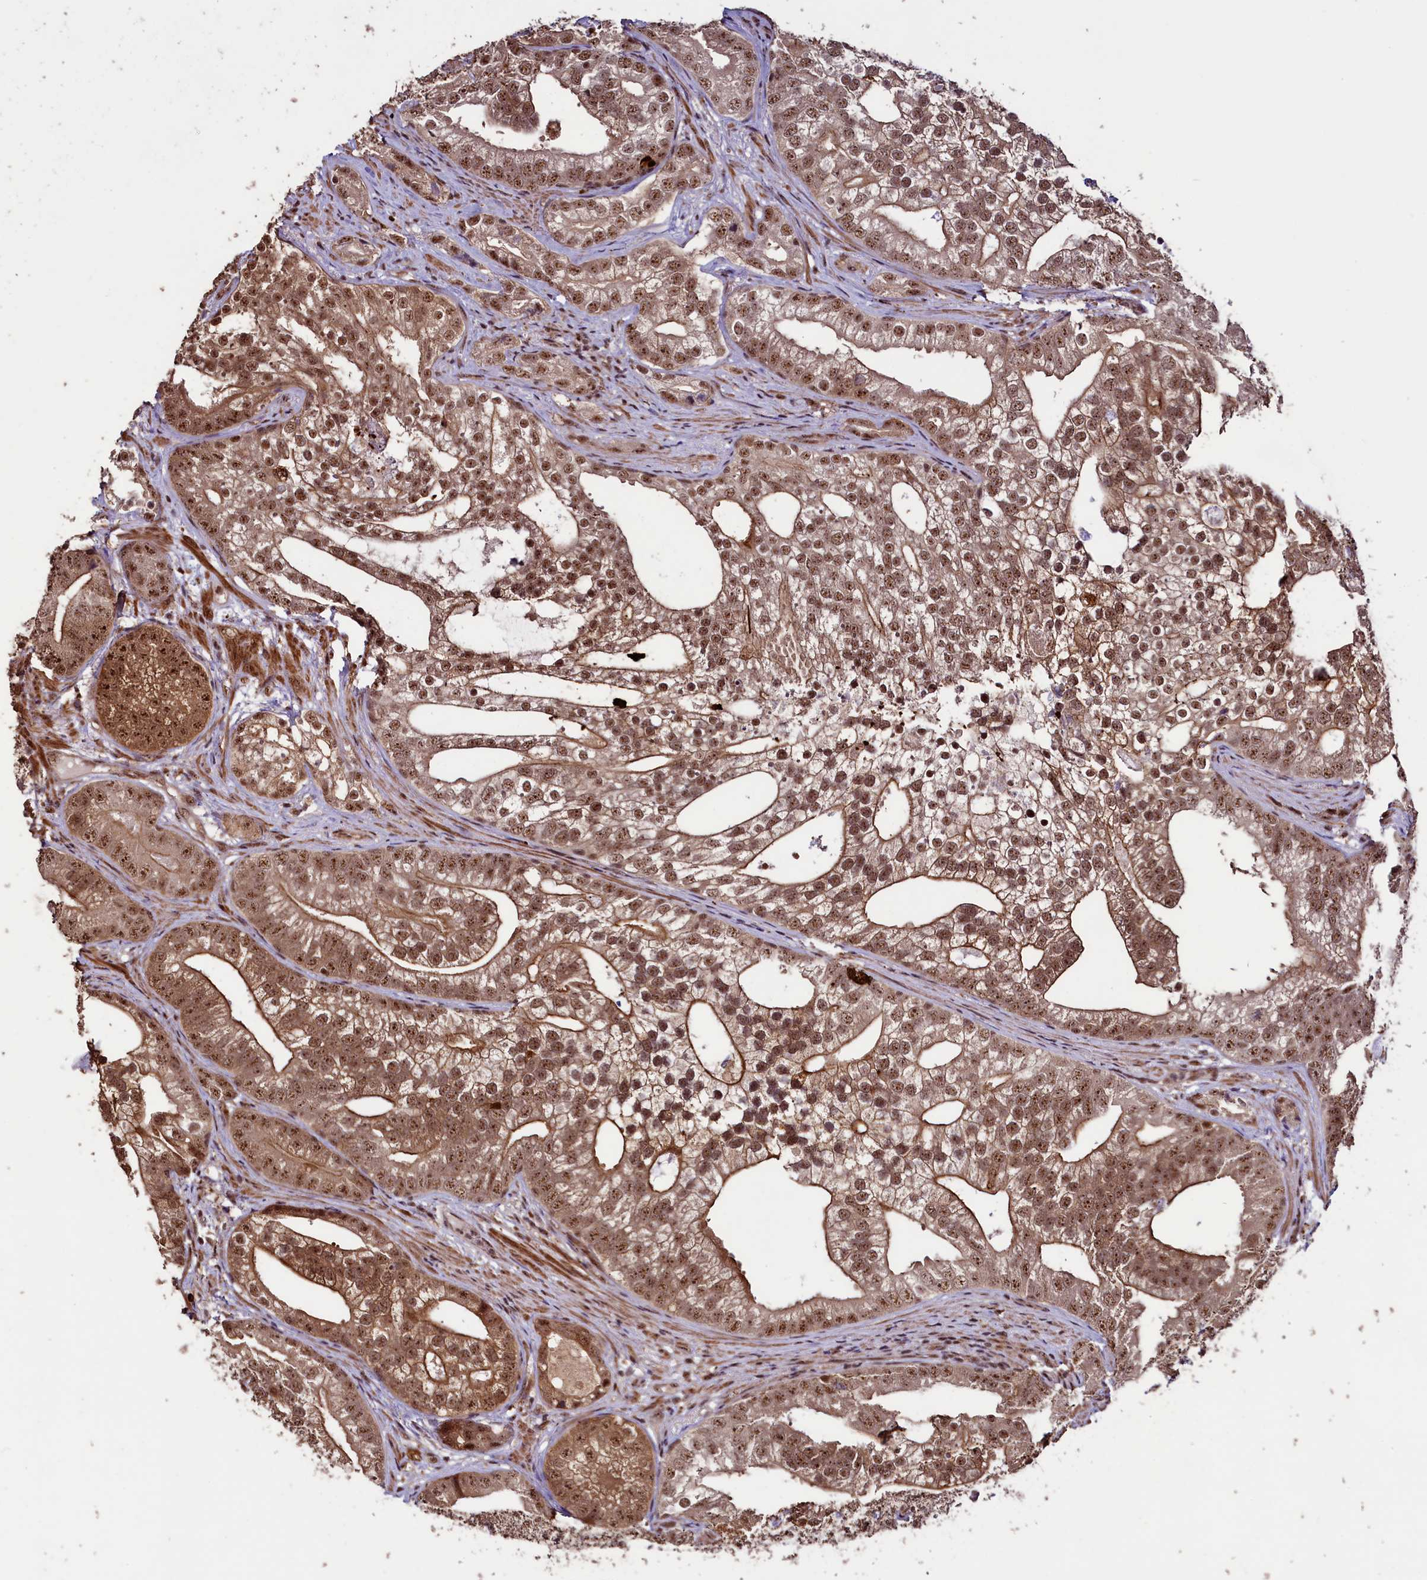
{"staining": {"intensity": "moderate", "quantity": ">75%", "location": "cytoplasmic/membranous,nuclear"}, "tissue": "prostate cancer", "cell_type": "Tumor cells", "image_type": "cancer", "snomed": [{"axis": "morphology", "description": "Adenocarcinoma, High grade"}, {"axis": "topography", "description": "Prostate"}], "caption": "Tumor cells reveal medium levels of moderate cytoplasmic/membranous and nuclear staining in approximately >75% of cells in prostate cancer. (brown staining indicates protein expression, while blue staining denotes nuclei).", "gene": "SFSWAP", "patient": {"sex": "male", "age": 75}}